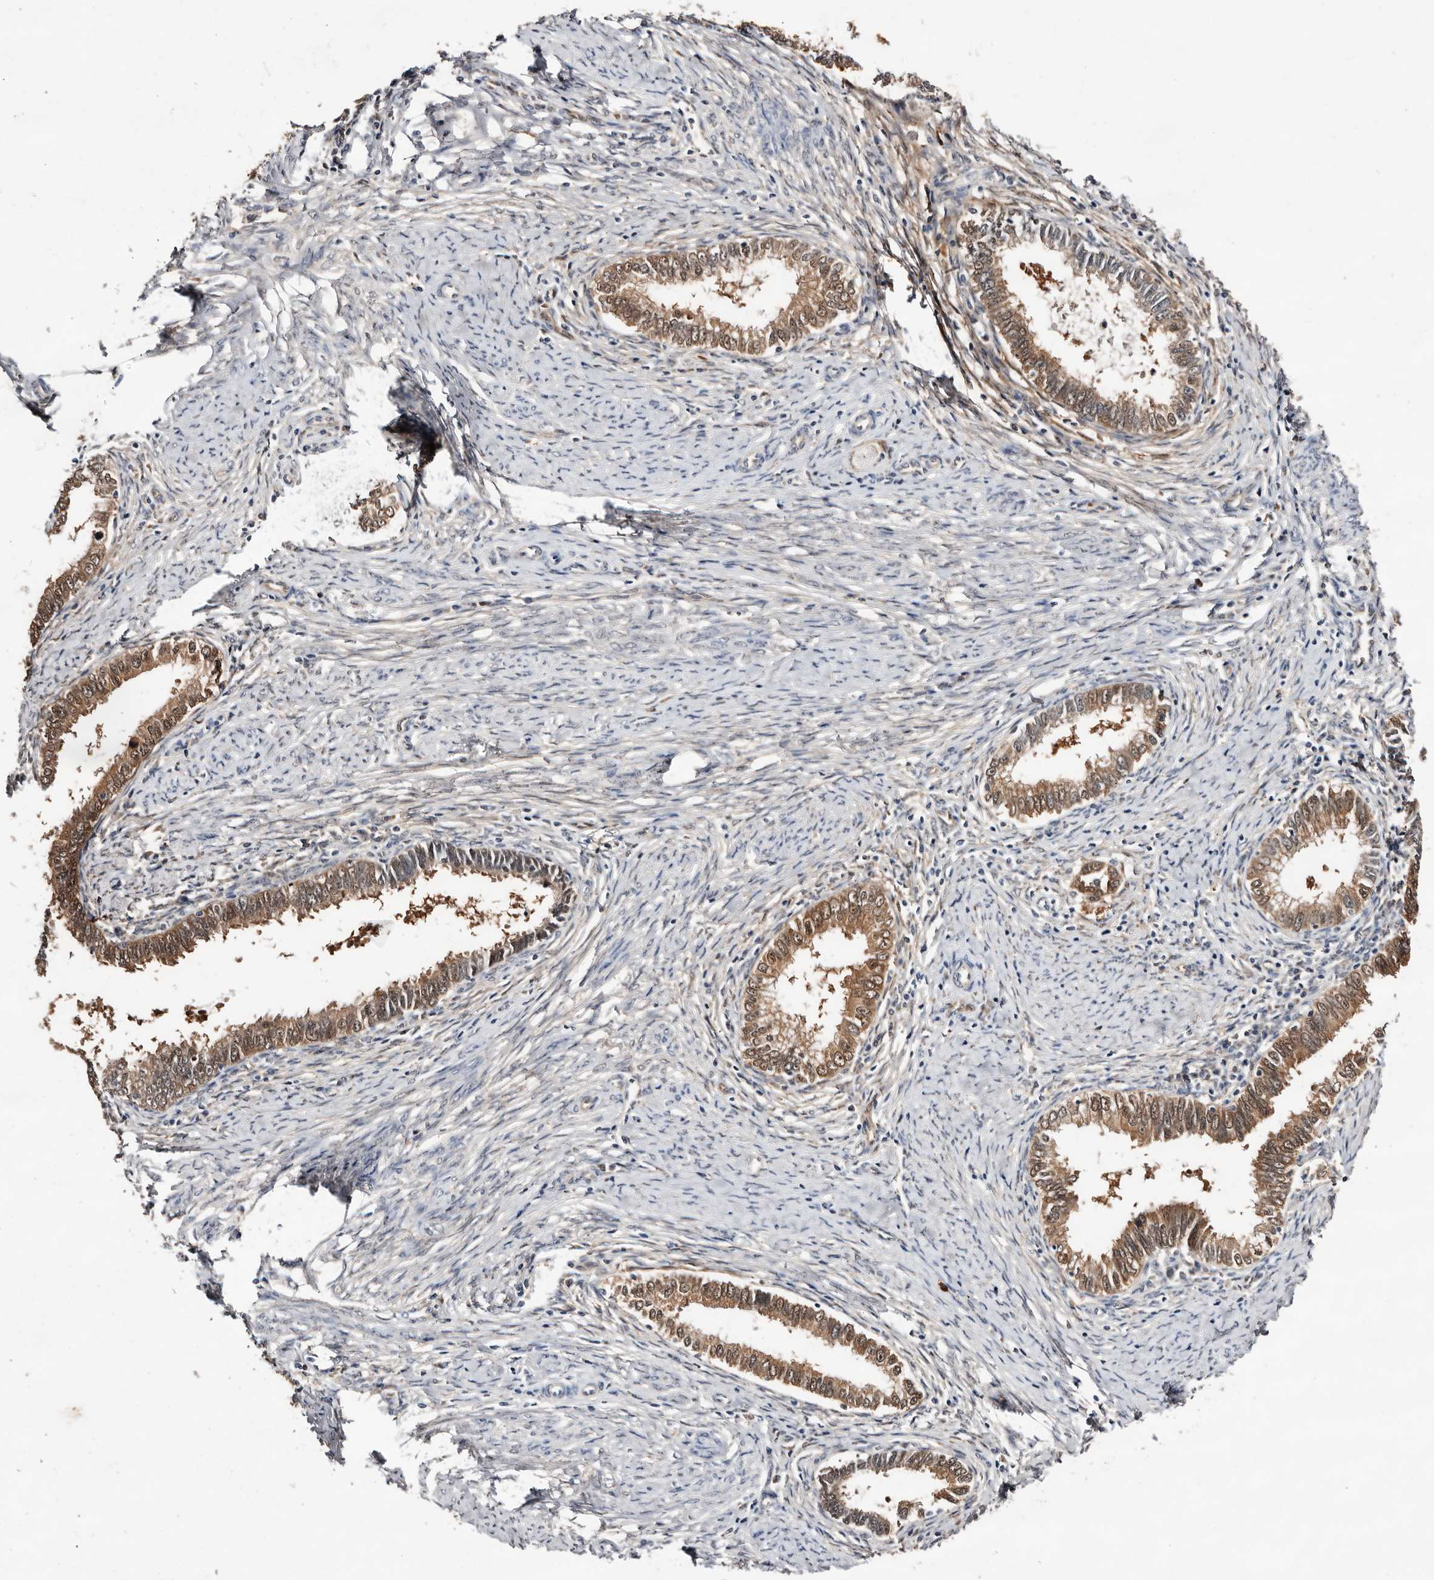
{"staining": {"intensity": "moderate", "quantity": ">75%", "location": "cytoplasmic/membranous,nuclear"}, "tissue": "cervical cancer", "cell_type": "Tumor cells", "image_type": "cancer", "snomed": [{"axis": "morphology", "description": "Adenocarcinoma, NOS"}, {"axis": "topography", "description": "Cervix"}], "caption": "Cervical cancer stained with a brown dye displays moderate cytoplasmic/membranous and nuclear positive expression in about >75% of tumor cells.", "gene": "TP53I3", "patient": {"sex": "female", "age": 36}}